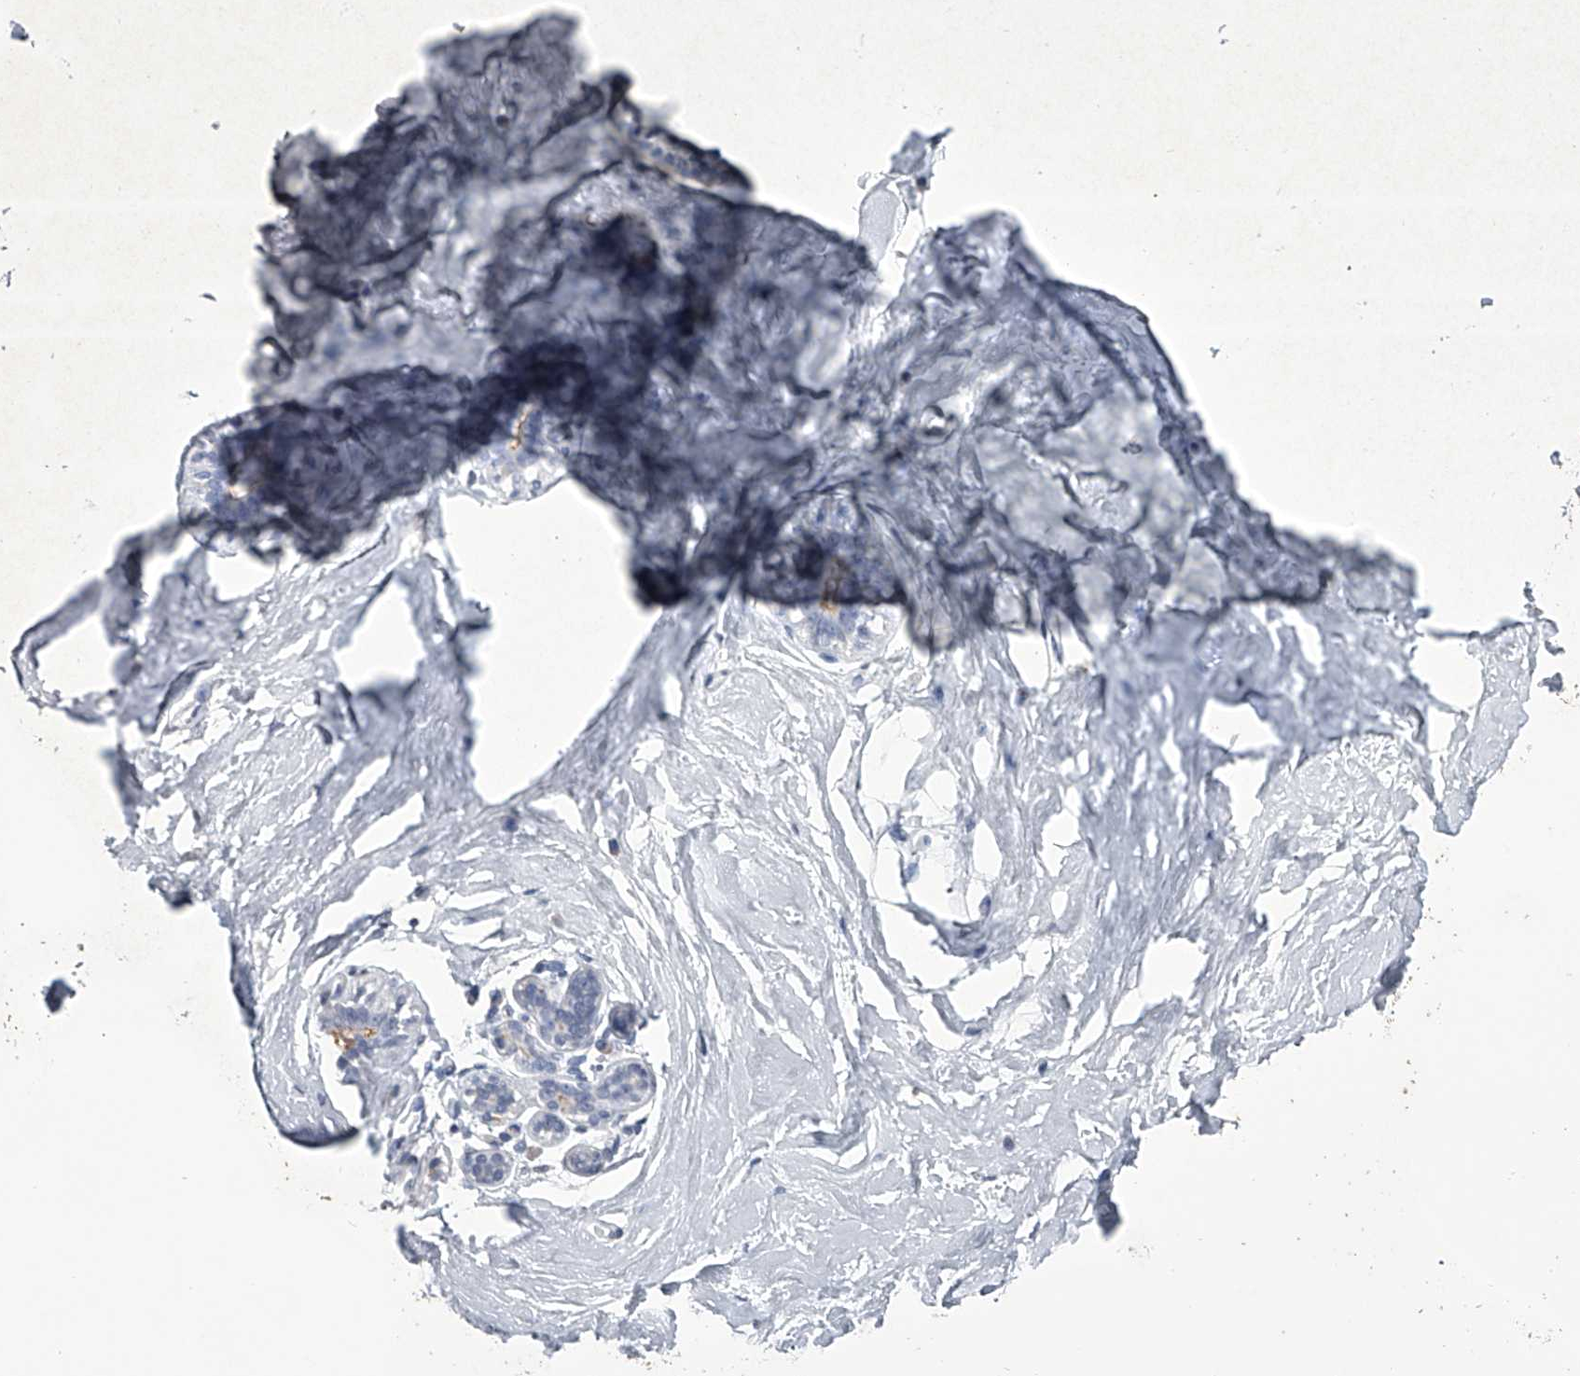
{"staining": {"intensity": "negative", "quantity": "none", "location": "none"}, "tissue": "breast", "cell_type": "Adipocytes", "image_type": "normal", "snomed": [{"axis": "morphology", "description": "Normal tissue, NOS"}, {"axis": "morphology", "description": "Adenoma, NOS"}, {"axis": "topography", "description": "Breast"}], "caption": "A high-resolution histopathology image shows immunohistochemistry staining of normal breast, which shows no significant expression in adipocytes.", "gene": "TASP1", "patient": {"sex": "female", "age": 23}}